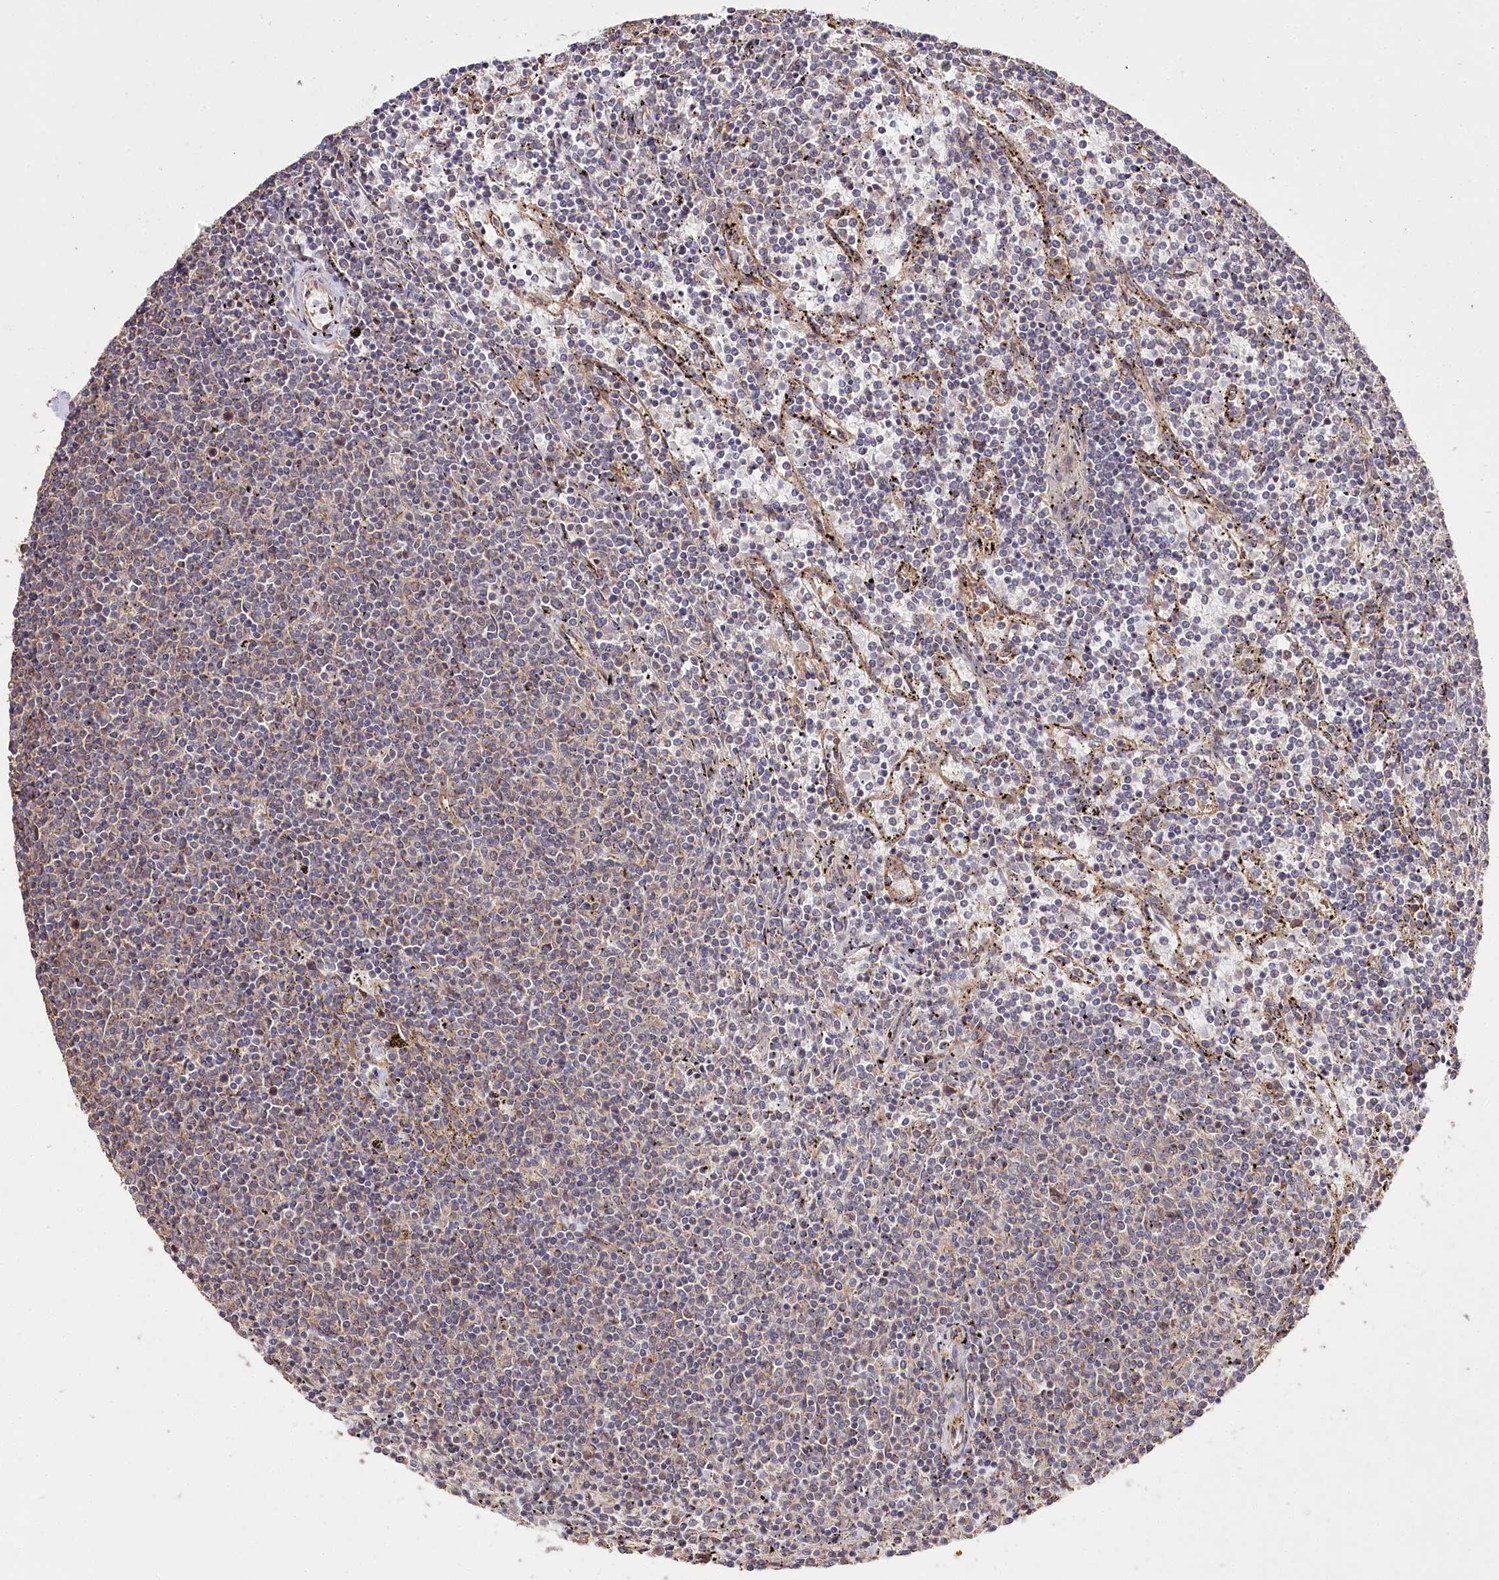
{"staining": {"intensity": "negative", "quantity": "none", "location": "none"}, "tissue": "lymphoma", "cell_type": "Tumor cells", "image_type": "cancer", "snomed": [{"axis": "morphology", "description": "Malignant lymphoma, non-Hodgkin's type, Low grade"}, {"axis": "topography", "description": "Spleen"}], "caption": "Protein analysis of lymphoma reveals no significant expression in tumor cells.", "gene": "PRSS53", "patient": {"sex": "female", "age": 50}}